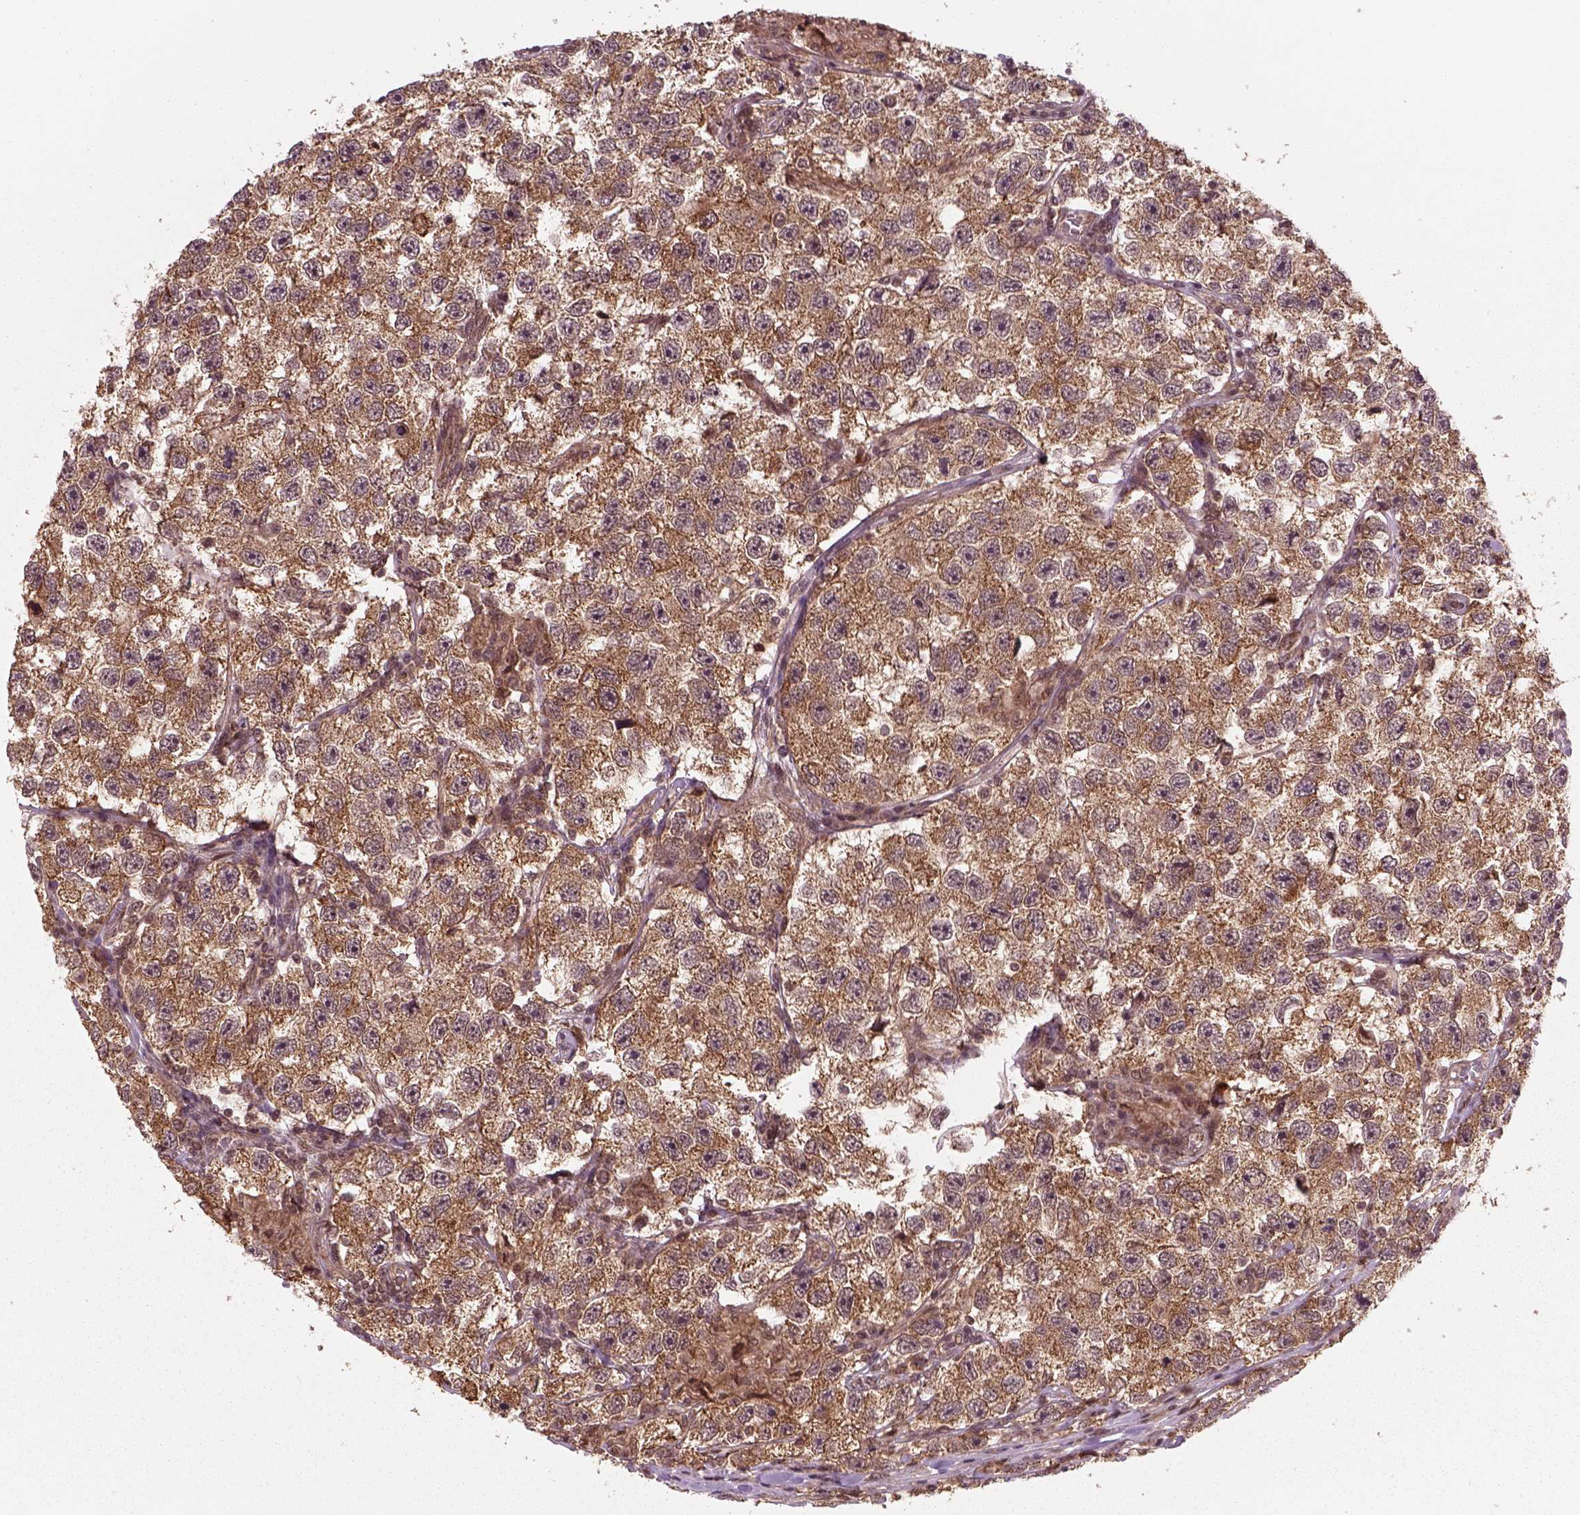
{"staining": {"intensity": "moderate", "quantity": ">75%", "location": "cytoplasmic/membranous"}, "tissue": "testis cancer", "cell_type": "Tumor cells", "image_type": "cancer", "snomed": [{"axis": "morphology", "description": "Seminoma, NOS"}, {"axis": "topography", "description": "Testis"}], "caption": "Testis cancer (seminoma) stained for a protein (brown) displays moderate cytoplasmic/membranous positive staining in about >75% of tumor cells.", "gene": "NUDT9", "patient": {"sex": "male", "age": 26}}